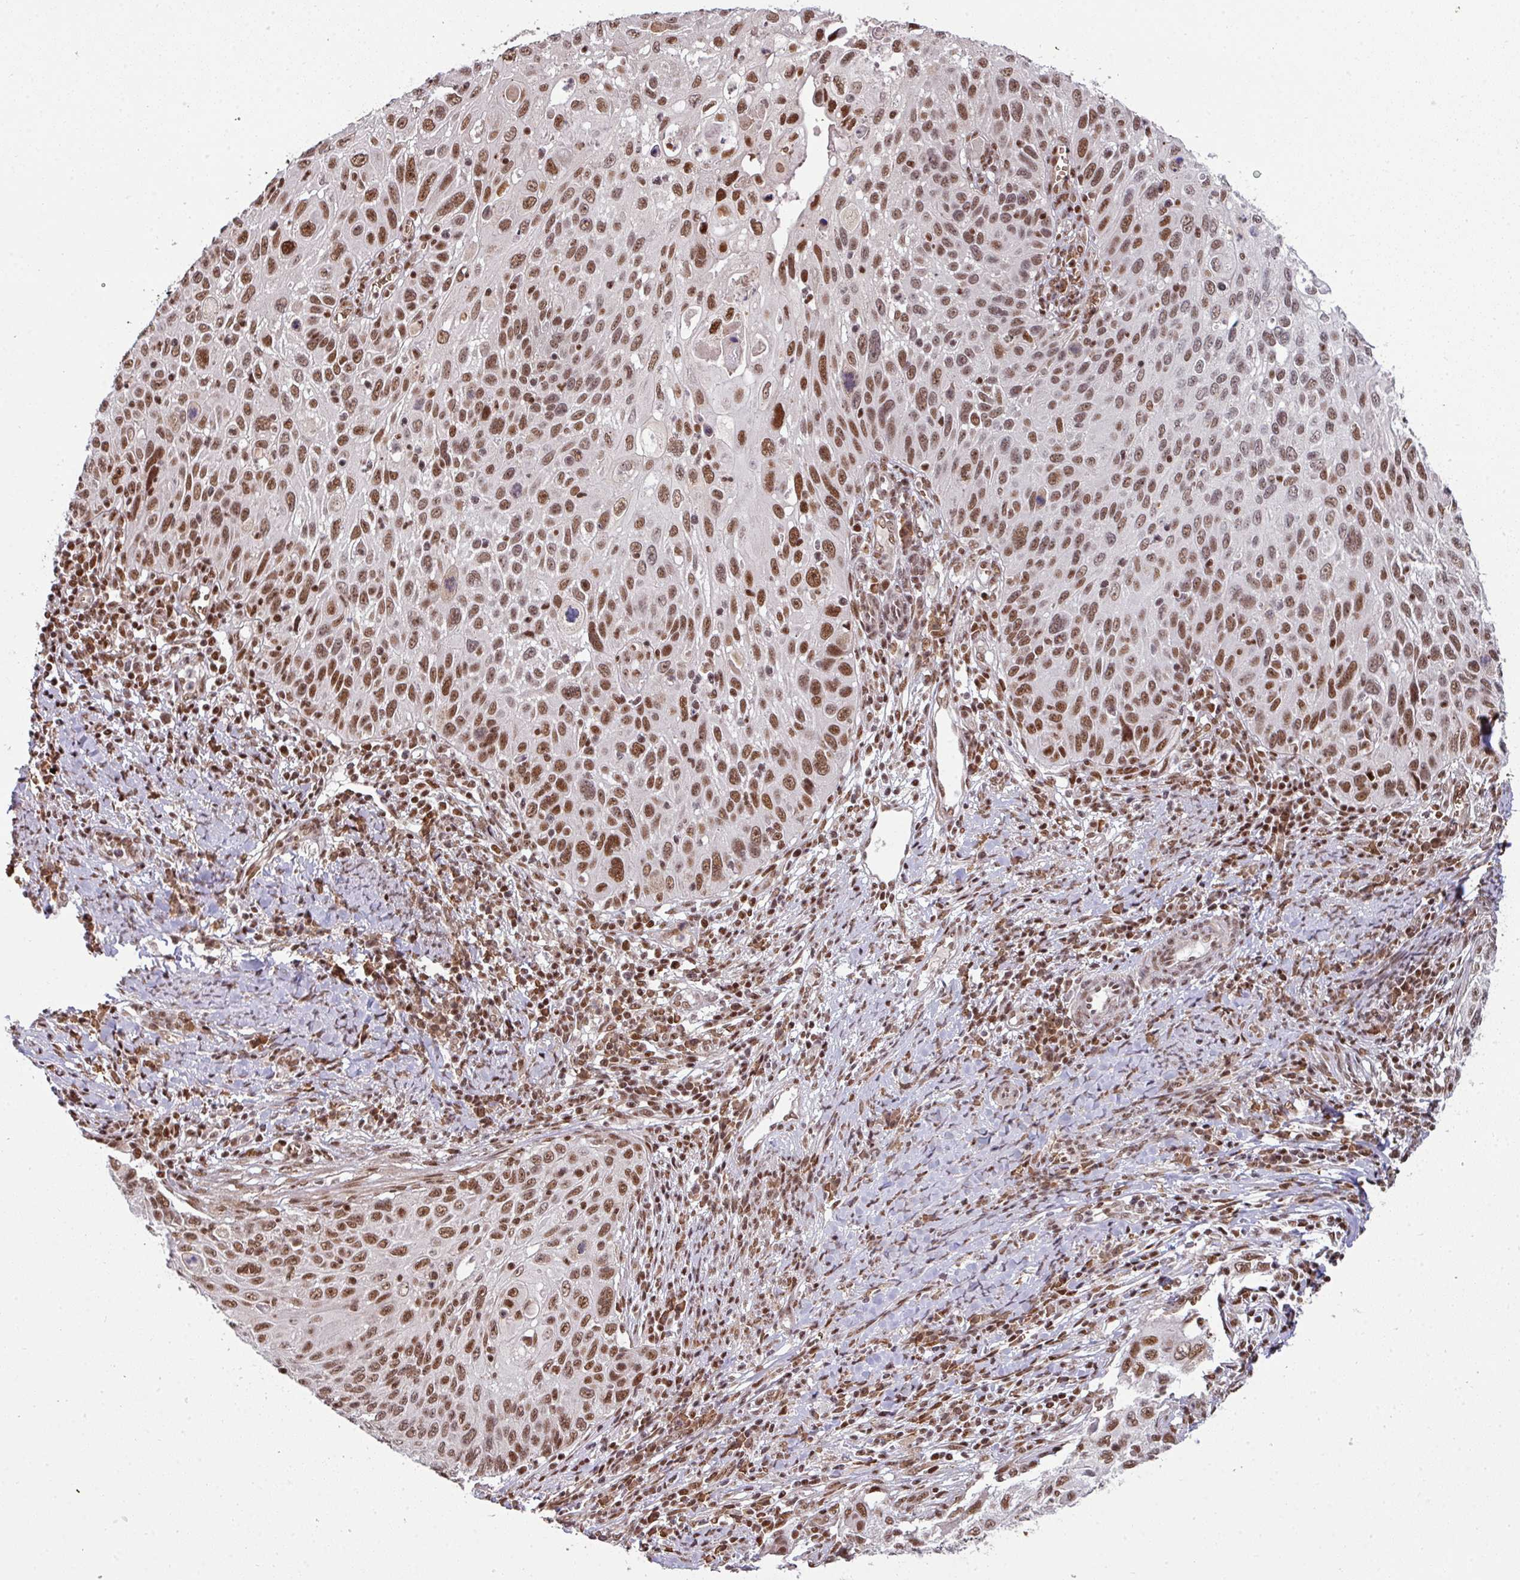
{"staining": {"intensity": "strong", "quantity": ">75%", "location": "nuclear"}, "tissue": "cervical cancer", "cell_type": "Tumor cells", "image_type": "cancer", "snomed": [{"axis": "morphology", "description": "Squamous cell carcinoma, NOS"}, {"axis": "topography", "description": "Cervix"}], "caption": "Protein positivity by immunohistochemistry (IHC) exhibits strong nuclear expression in about >75% of tumor cells in cervical cancer (squamous cell carcinoma).", "gene": "PHF23", "patient": {"sex": "female", "age": 70}}